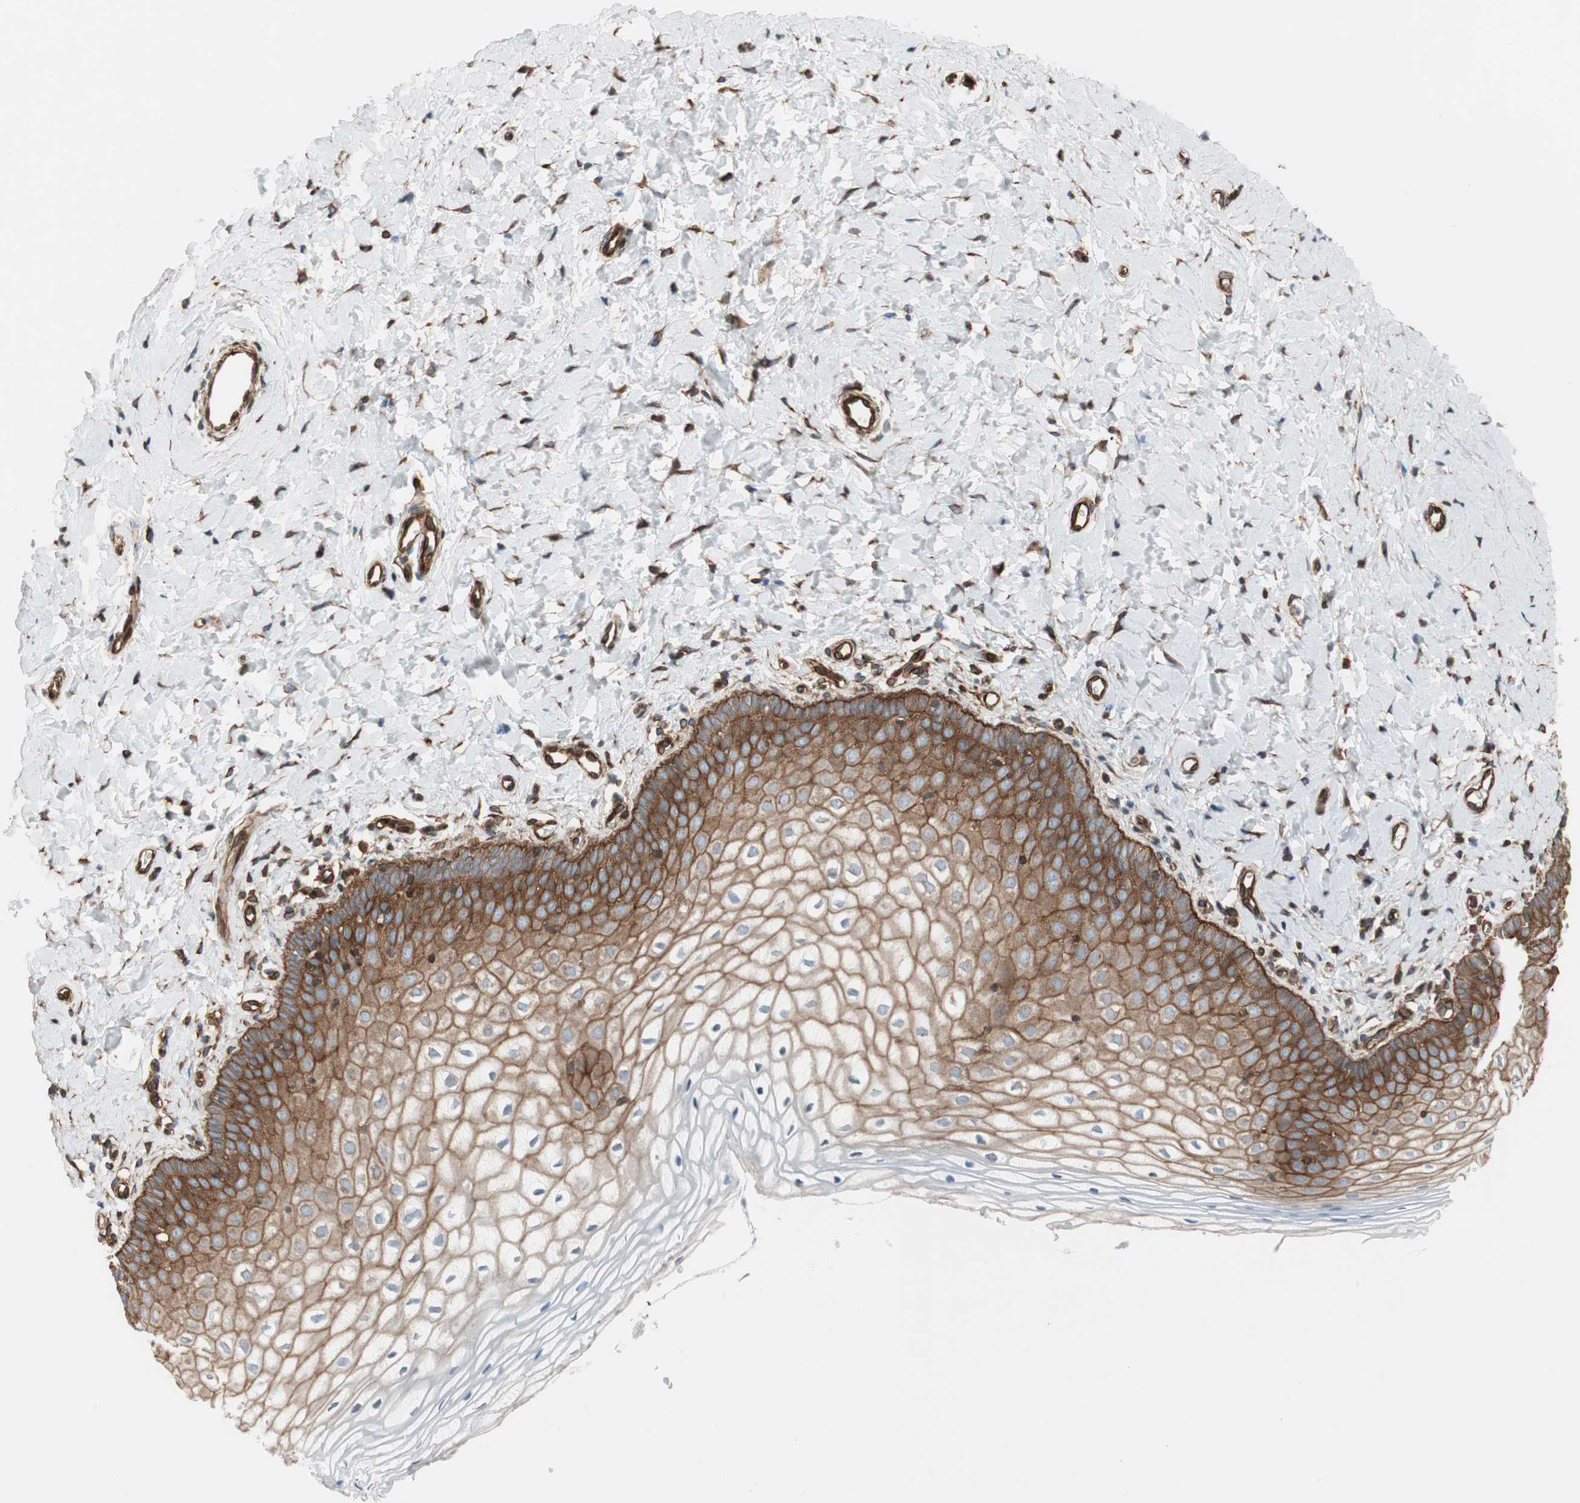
{"staining": {"intensity": "moderate", "quantity": "25%-75%", "location": "cytoplasmic/membranous"}, "tissue": "vagina", "cell_type": "Squamous epithelial cells", "image_type": "normal", "snomed": [{"axis": "morphology", "description": "Normal tissue, NOS"}, {"axis": "topography", "description": "Vagina"}], "caption": "This is an image of IHC staining of normal vagina, which shows moderate staining in the cytoplasmic/membranous of squamous epithelial cells.", "gene": "TCTA", "patient": {"sex": "female", "age": 55}}